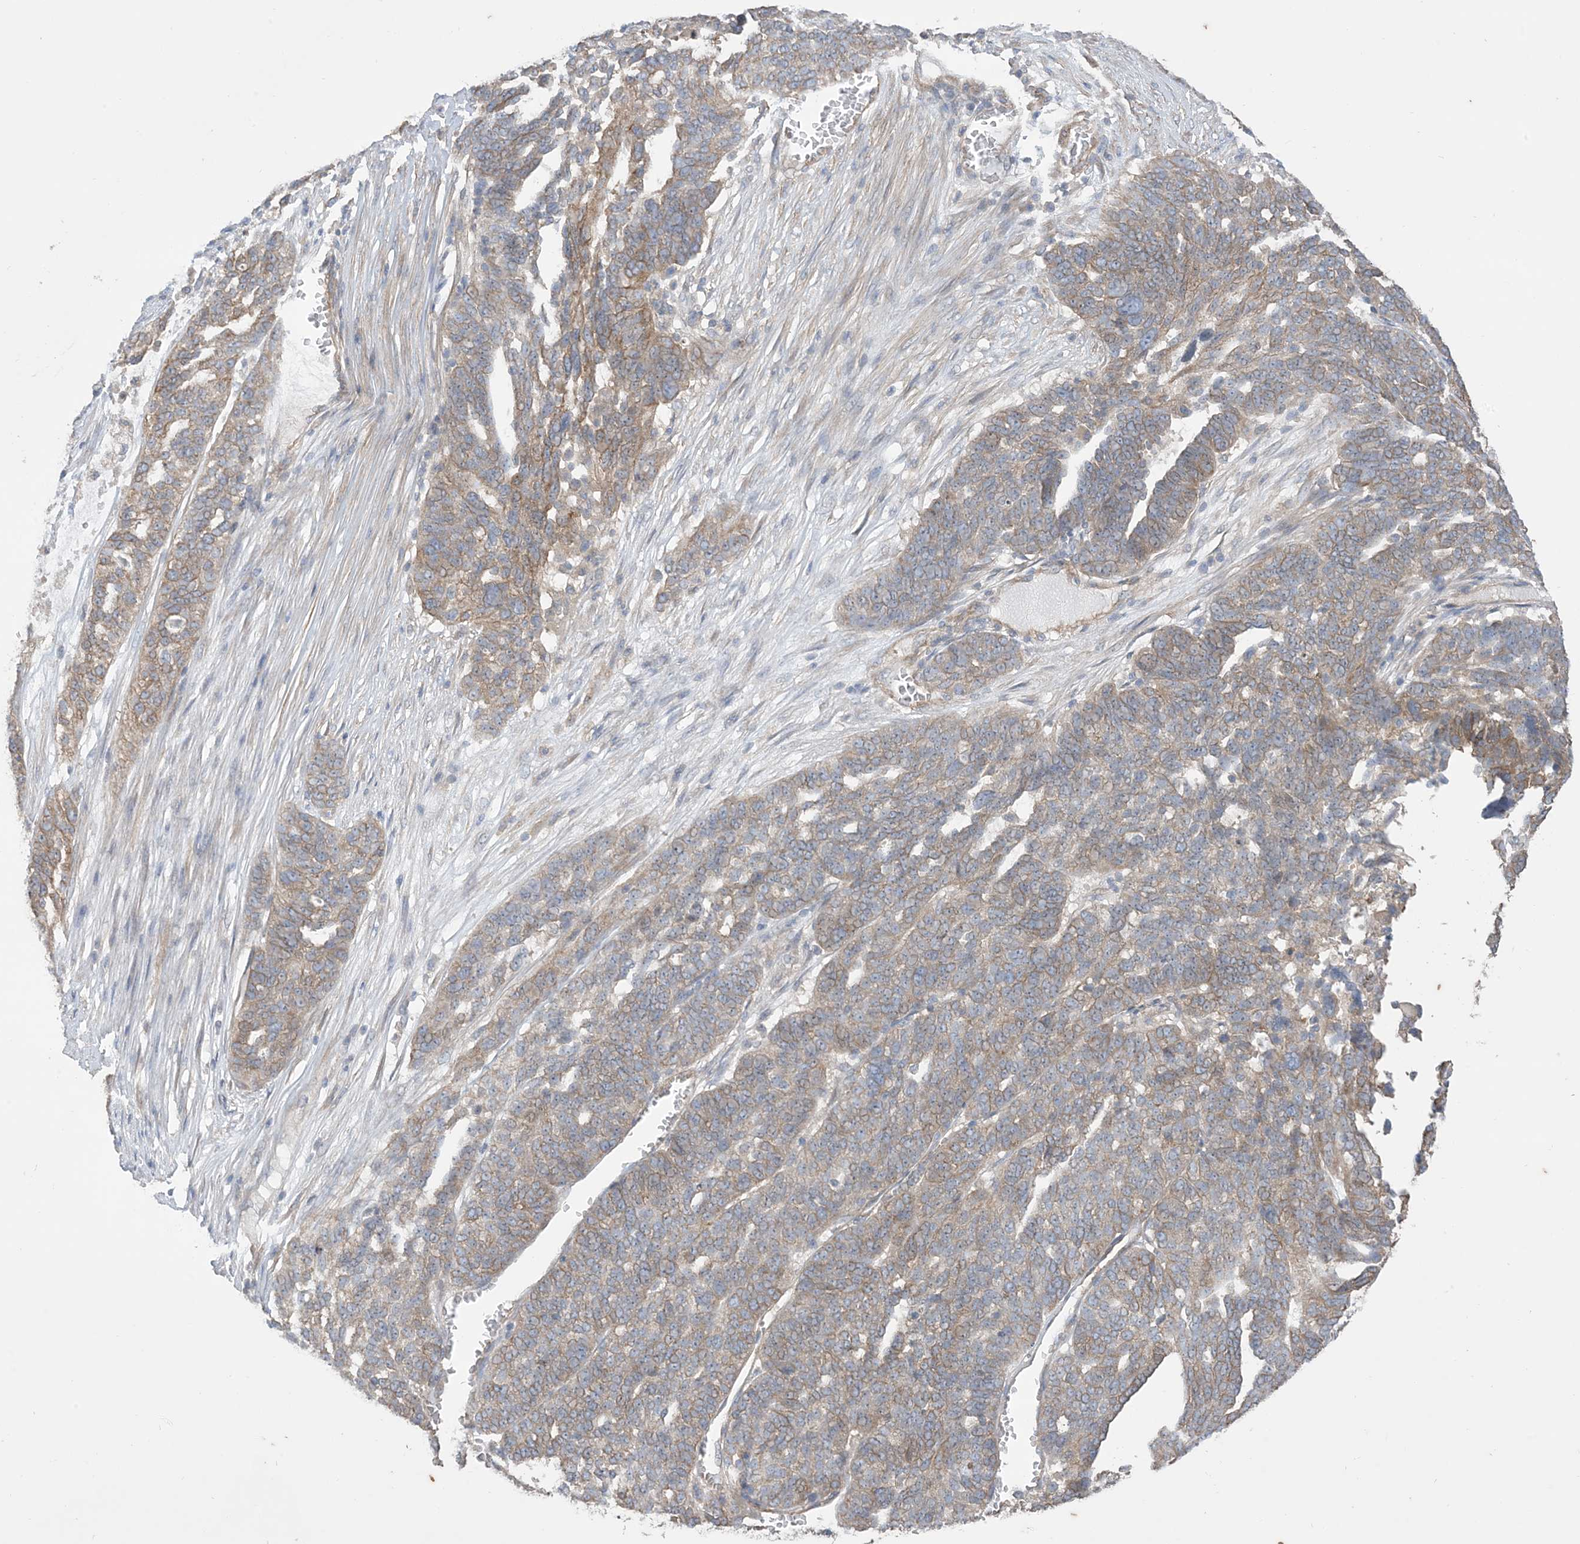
{"staining": {"intensity": "weak", "quantity": ">75%", "location": "cytoplasmic/membranous"}, "tissue": "ovarian cancer", "cell_type": "Tumor cells", "image_type": "cancer", "snomed": [{"axis": "morphology", "description": "Cystadenocarcinoma, serous, NOS"}, {"axis": "topography", "description": "Ovary"}], "caption": "DAB immunohistochemical staining of human serous cystadenocarcinoma (ovarian) shows weak cytoplasmic/membranous protein staining in about >75% of tumor cells.", "gene": "CCNY", "patient": {"sex": "female", "age": 59}}